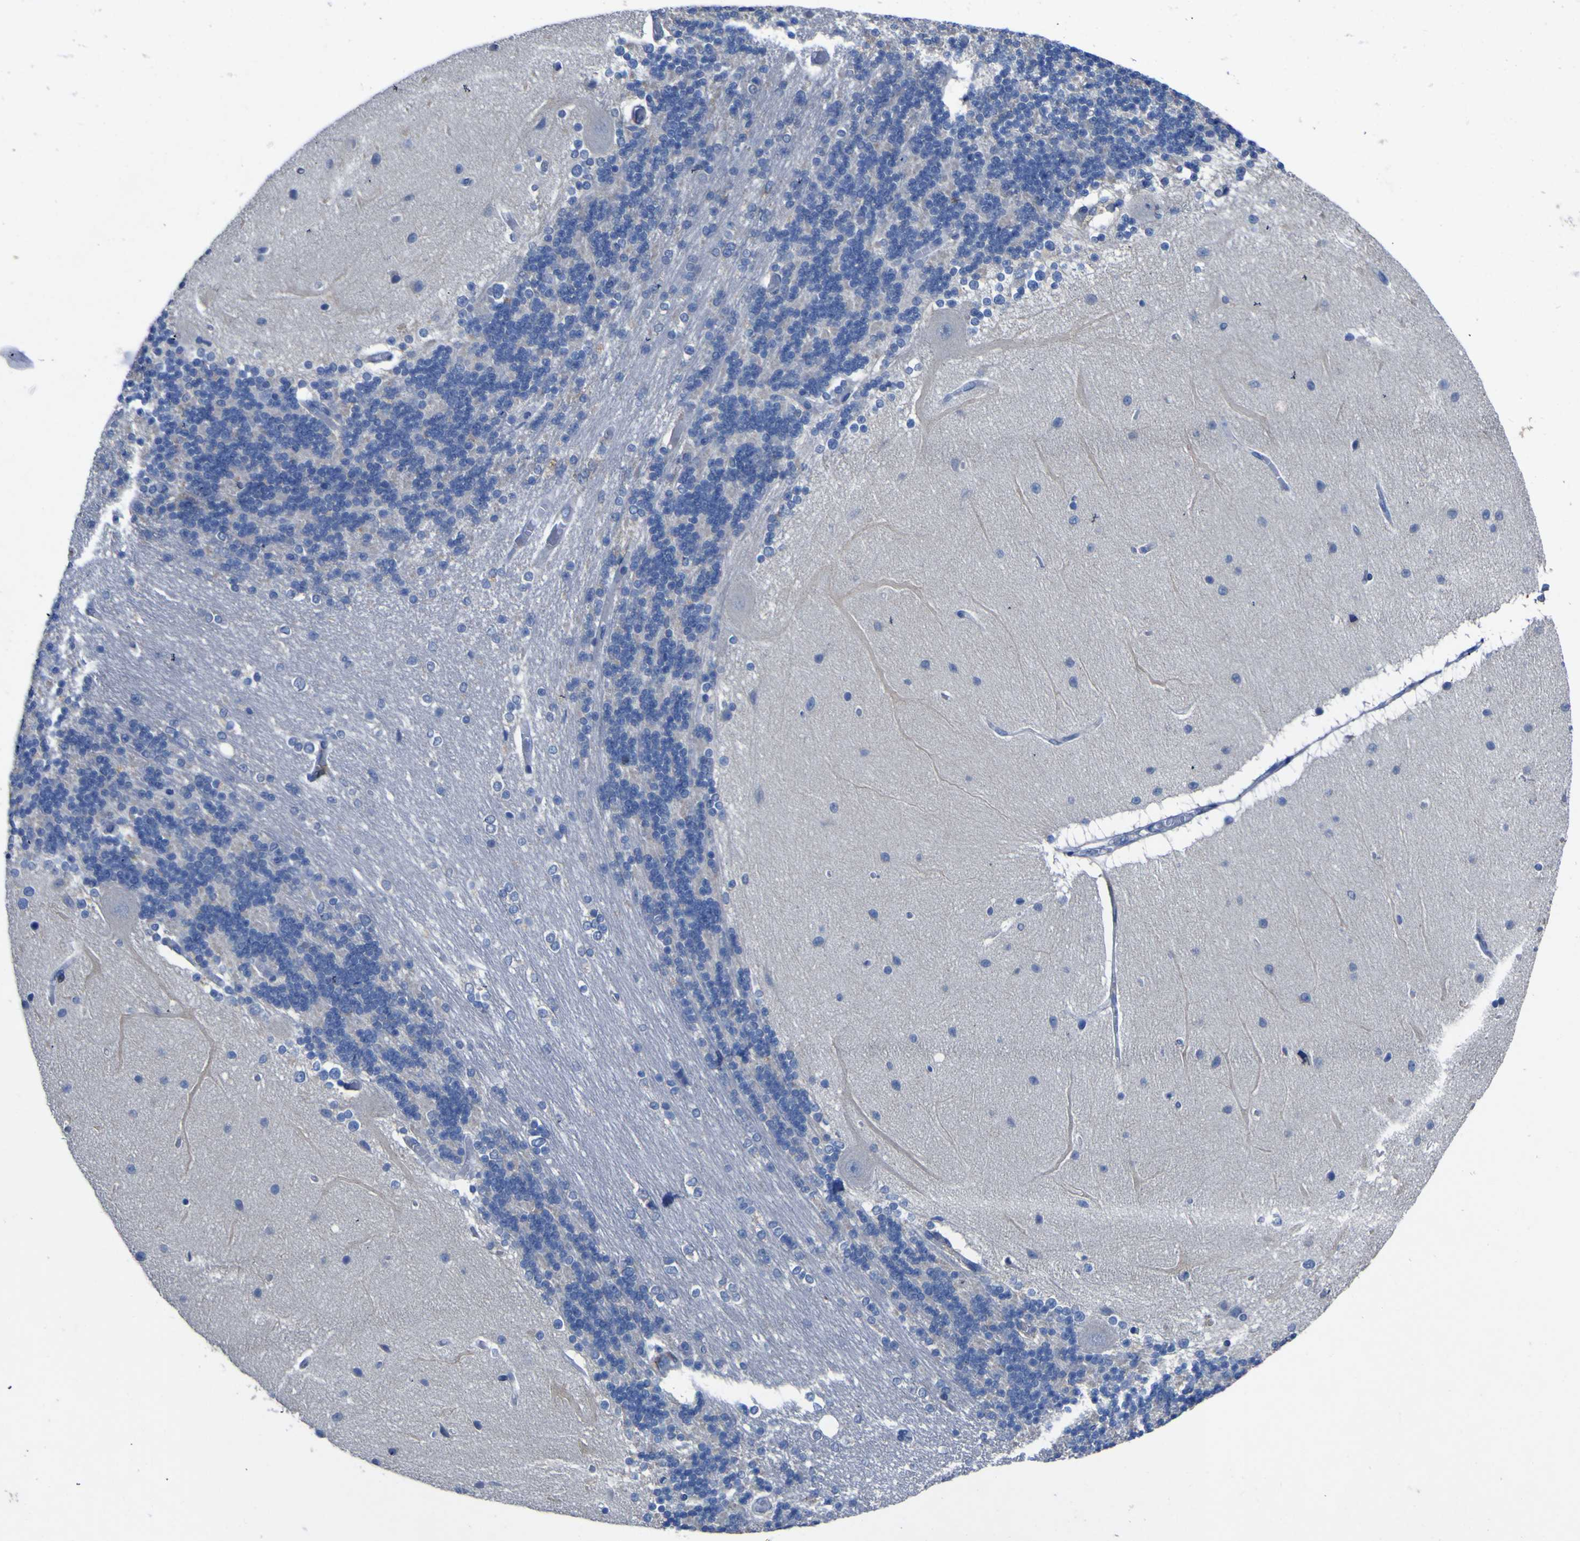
{"staining": {"intensity": "negative", "quantity": "none", "location": "none"}, "tissue": "cerebellum", "cell_type": "Cells in granular layer", "image_type": "normal", "snomed": [{"axis": "morphology", "description": "Normal tissue, NOS"}, {"axis": "topography", "description": "Cerebellum"}], "caption": "Immunohistochemistry (IHC) of normal cerebellum demonstrates no expression in cells in granular layer. (Brightfield microscopy of DAB (3,3'-diaminobenzidine) immunohistochemistry at high magnification).", "gene": "AGO4", "patient": {"sex": "female", "age": 54}}